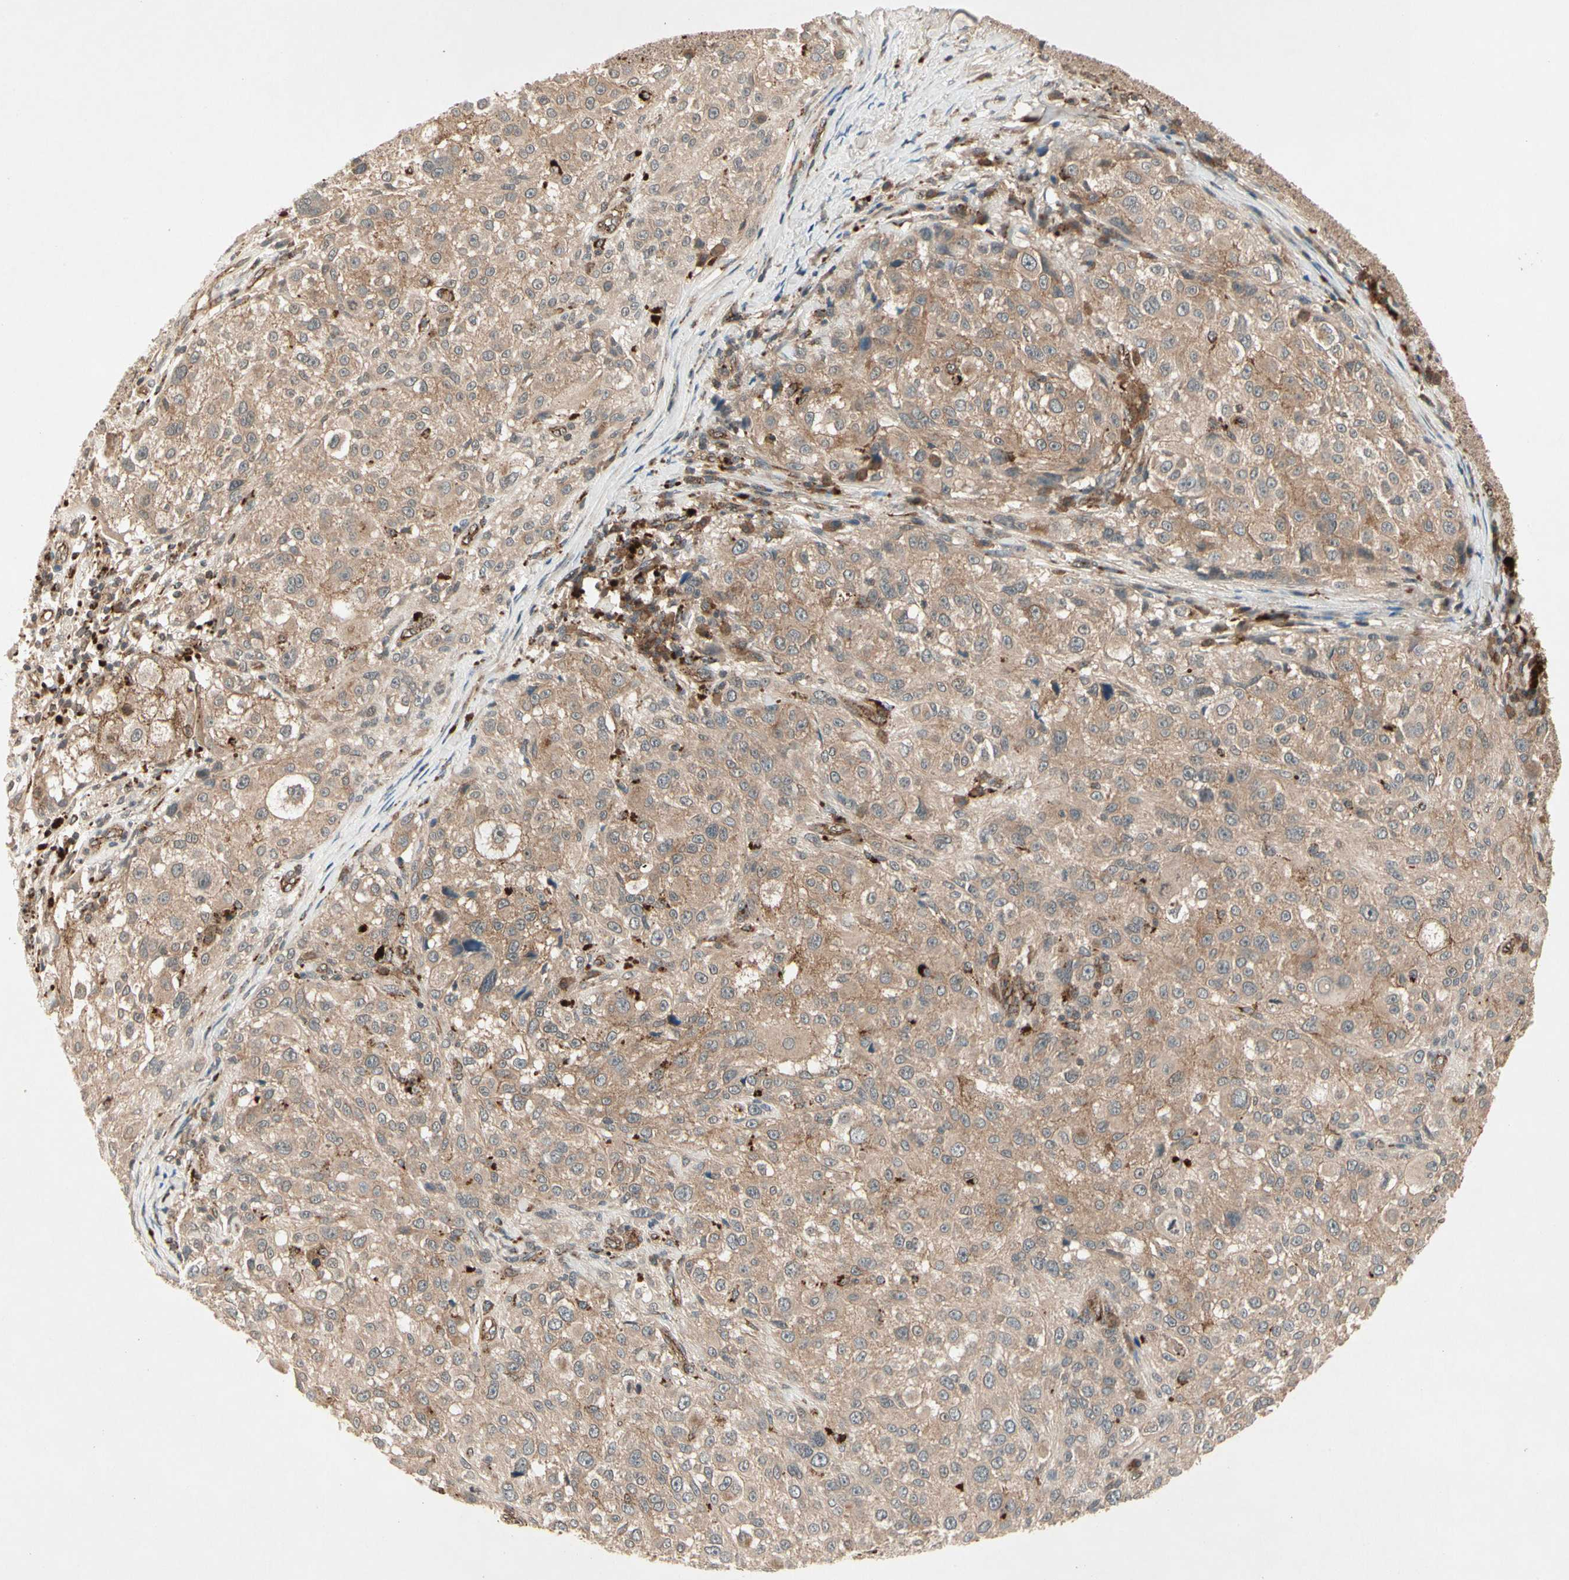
{"staining": {"intensity": "weak", "quantity": ">75%", "location": "cytoplasmic/membranous"}, "tissue": "melanoma", "cell_type": "Tumor cells", "image_type": "cancer", "snomed": [{"axis": "morphology", "description": "Necrosis, NOS"}, {"axis": "morphology", "description": "Malignant melanoma, NOS"}, {"axis": "topography", "description": "Skin"}], "caption": "Immunohistochemical staining of human malignant melanoma exhibits weak cytoplasmic/membranous protein positivity in approximately >75% of tumor cells.", "gene": "FLOT1", "patient": {"sex": "female", "age": 87}}